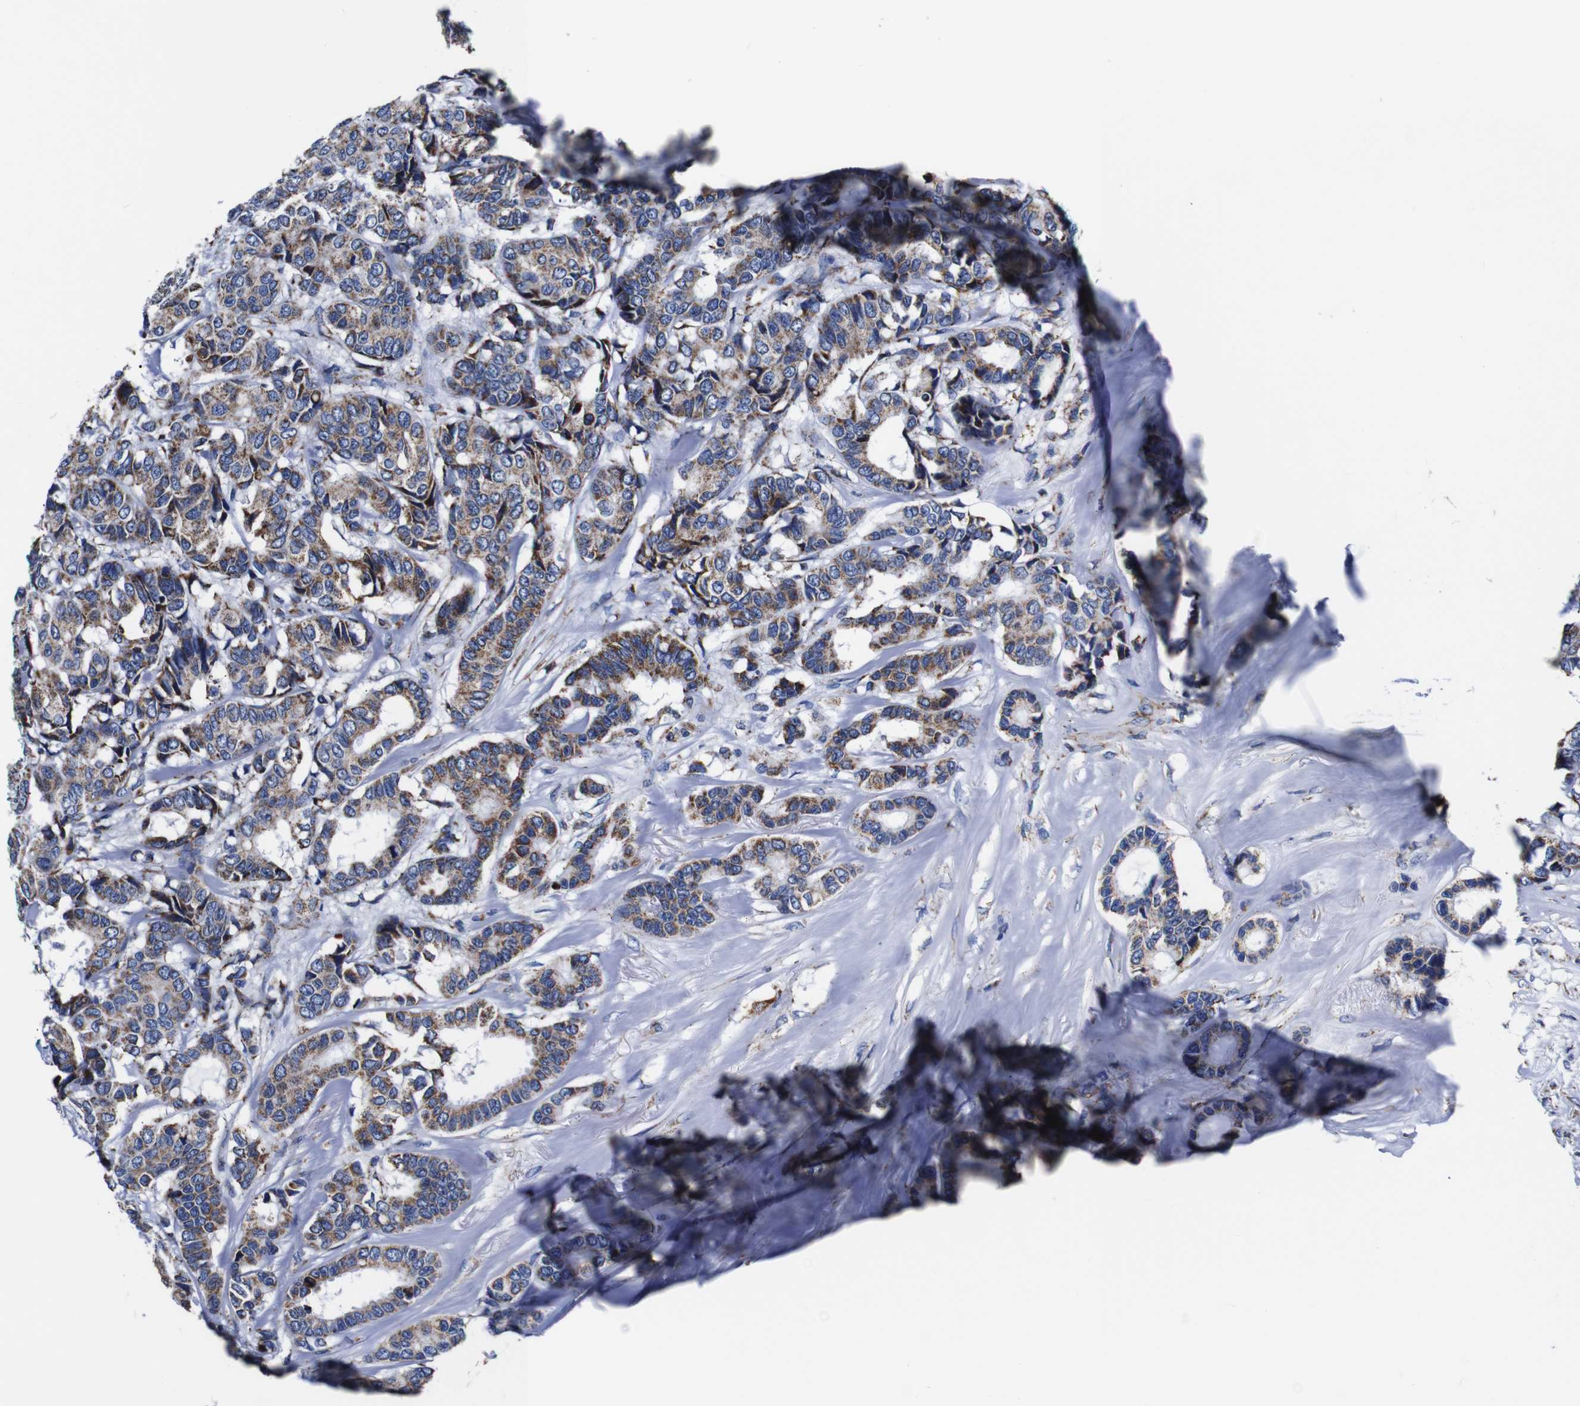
{"staining": {"intensity": "moderate", "quantity": ">75%", "location": "cytoplasmic/membranous"}, "tissue": "breast cancer", "cell_type": "Tumor cells", "image_type": "cancer", "snomed": [{"axis": "morphology", "description": "Duct carcinoma"}, {"axis": "topography", "description": "Breast"}], "caption": "IHC staining of invasive ductal carcinoma (breast), which shows medium levels of moderate cytoplasmic/membranous expression in about >75% of tumor cells indicating moderate cytoplasmic/membranous protein staining. The staining was performed using DAB (3,3'-diaminobenzidine) (brown) for protein detection and nuclei were counterstained in hematoxylin (blue).", "gene": "FKBP9", "patient": {"sex": "female", "age": 87}}